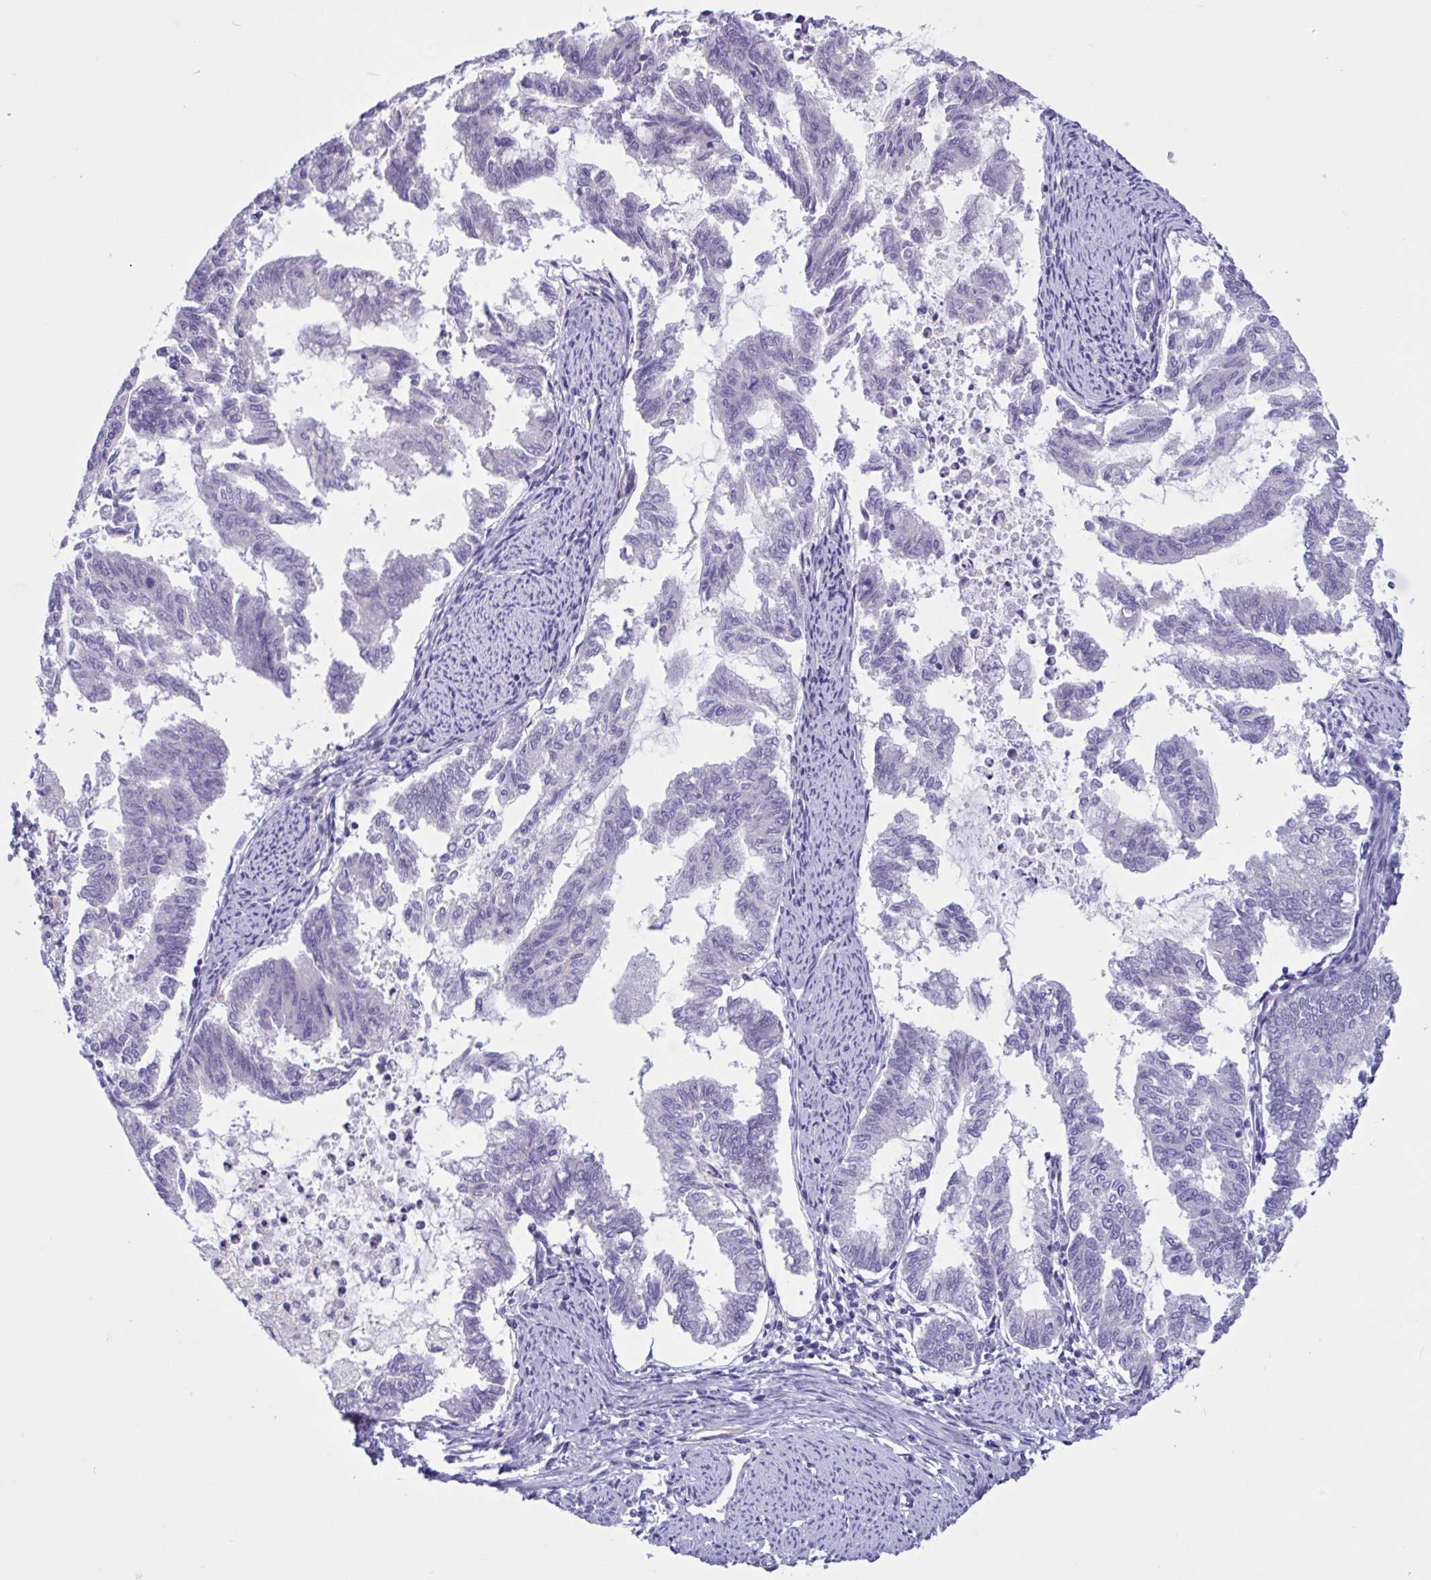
{"staining": {"intensity": "negative", "quantity": "none", "location": "none"}, "tissue": "endometrial cancer", "cell_type": "Tumor cells", "image_type": "cancer", "snomed": [{"axis": "morphology", "description": "Adenocarcinoma, NOS"}, {"axis": "topography", "description": "Endometrium"}], "caption": "Adenocarcinoma (endometrial) stained for a protein using immunohistochemistry shows no staining tumor cells.", "gene": "RPL22L1", "patient": {"sex": "female", "age": 79}}